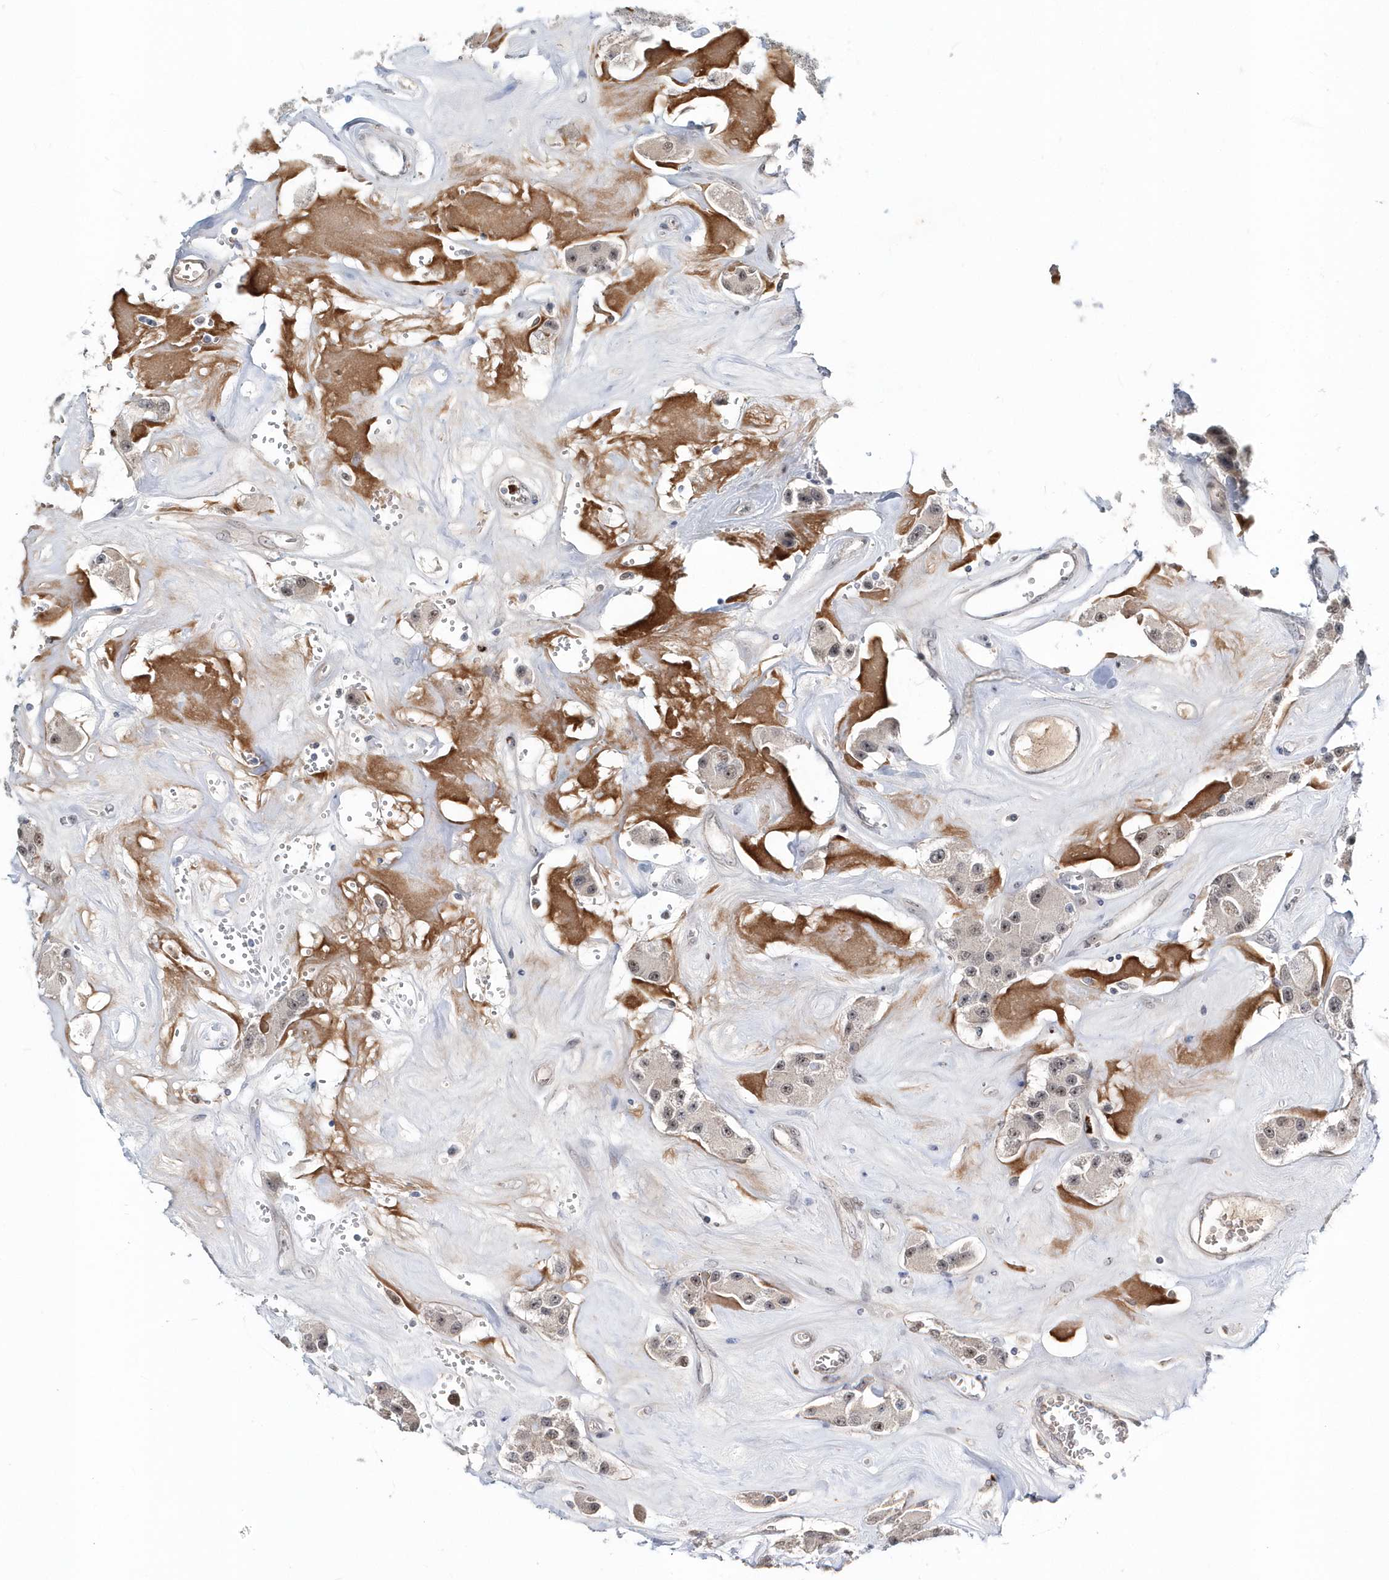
{"staining": {"intensity": "weak", "quantity": "25%-75%", "location": "nuclear"}, "tissue": "carcinoid", "cell_type": "Tumor cells", "image_type": "cancer", "snomed": [{"axis": "morphology", "description": "Carcinoid, malignant, NOS"}, {"axis": "topography", "description": "Pancreas"}], "caption": "Carcinoid (malignant) was stained to show a protein in brown. There is low levels of weak nuclear staining in about 25%-75% of tumor cells.", "gene": "ASCL4", "patient": {"sex": "male", "age": 41}}